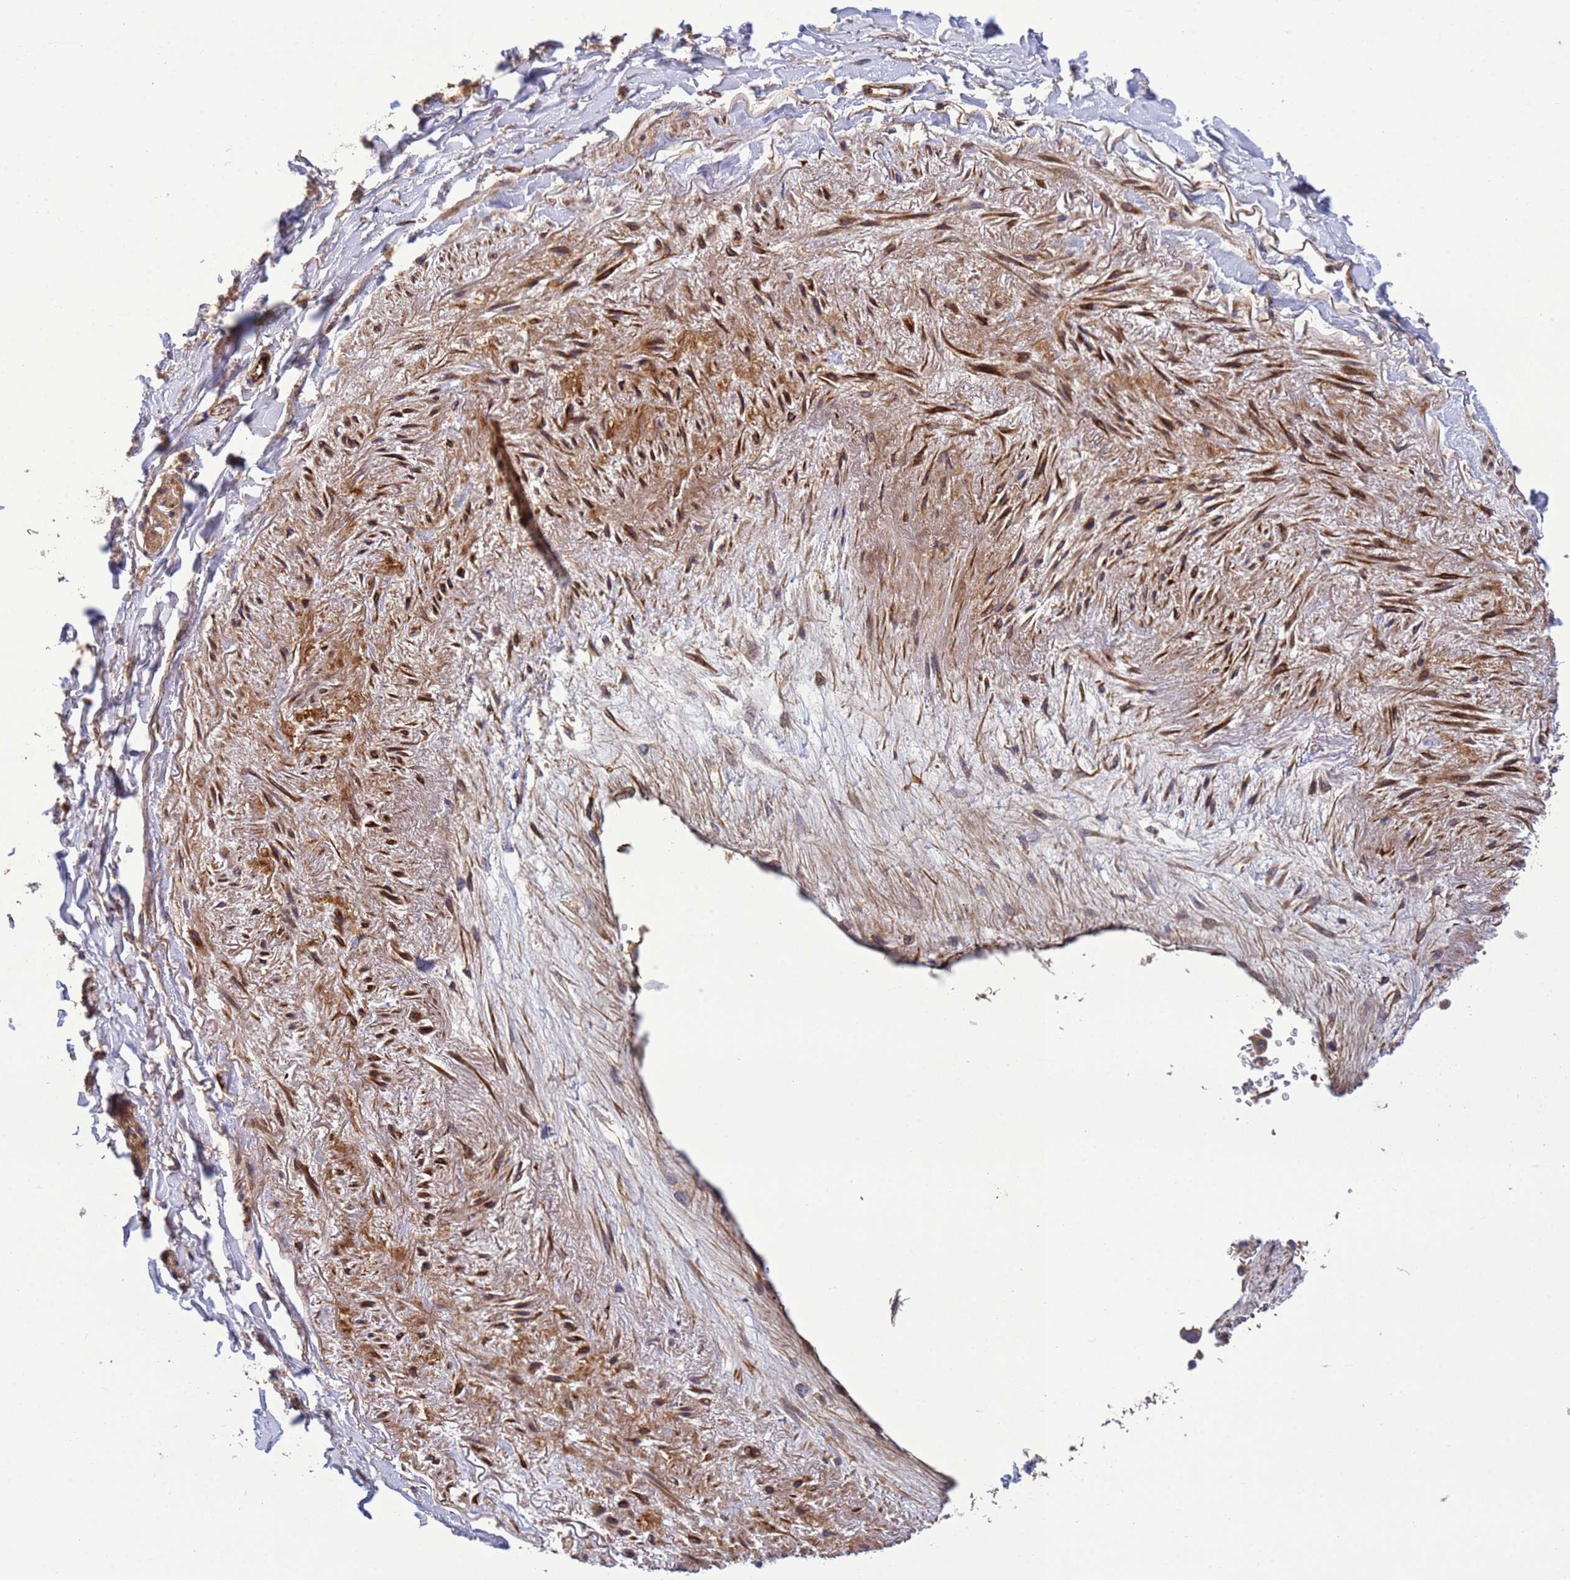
{"staining": {"intensity": "negative", "quantity": "none", "location": "none"}, "tissue": "adipose tissue", "cell_type": "Adipocytes", "image_type": "normal", "snomed": [{"axis": "morphology", "description": "Normal tissue, NOS"}, {"axis": "topography", "description": "Cartilage tissue"}], "caption": "Adipocytes show no significant positivity in normal adipose tissue.", "gene": "RAB10", "patient": {"sex": "male", "age": 73}}